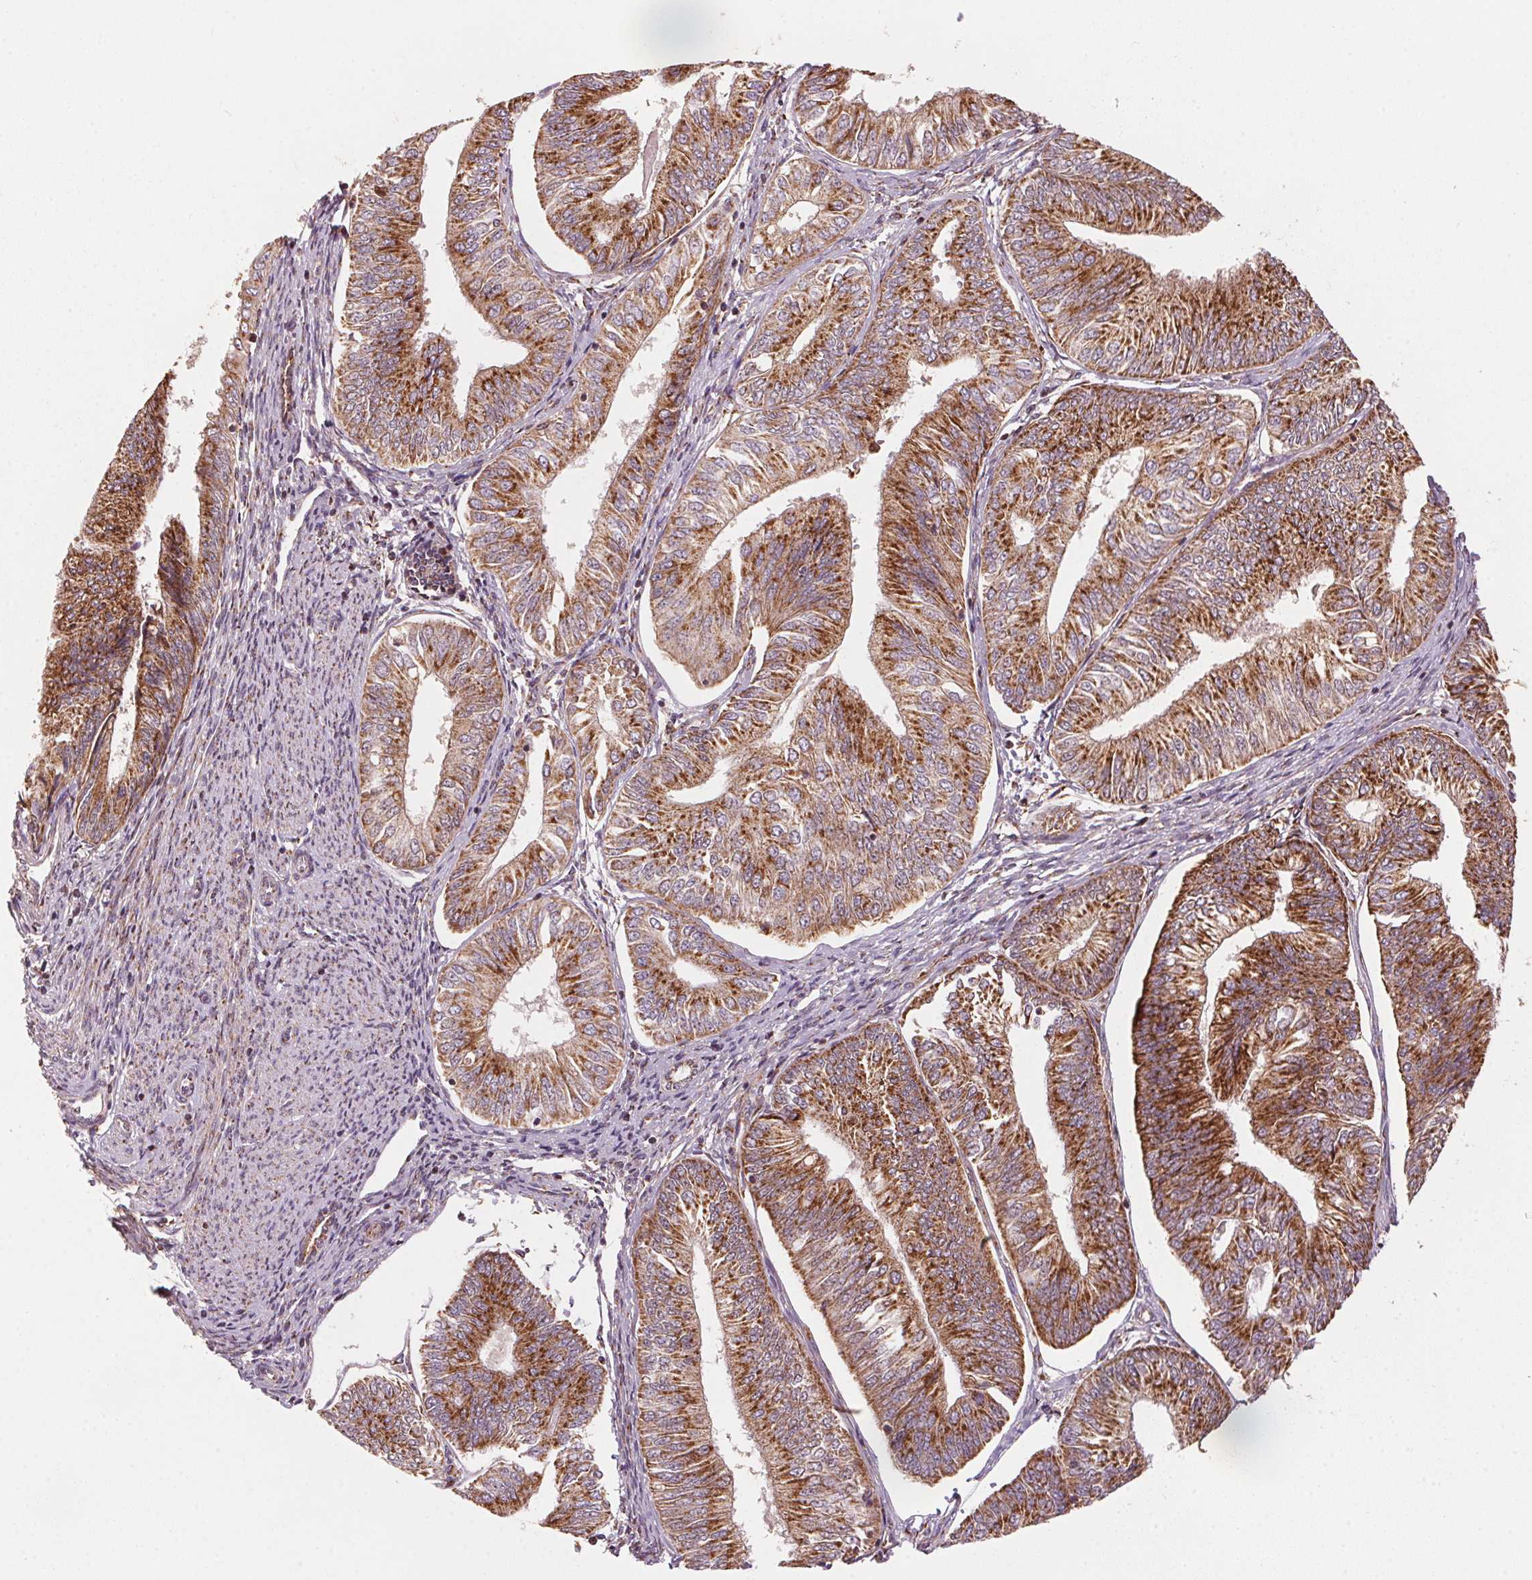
{"staining": {"intensity": "strong", "quantity": ">75%", "location": "cytoplasmic/membranous"}, "tissue": "endometrial cancer", "cell_type": "Tumor cells", "image_type": "cancer", "snomed": [{"axis": "morphology", "description": "Adenocarcinoma, NOS"}, {"axis": "topography", "description": "Endometrium"}], "caption": "A brown stain shows strong cytoplasmic/membranous staining of a protein in adenocarcinoma (endometrial) tumor cells.", "gene": "TOMM70", "patient": {"sex": "female", "age": 58}}